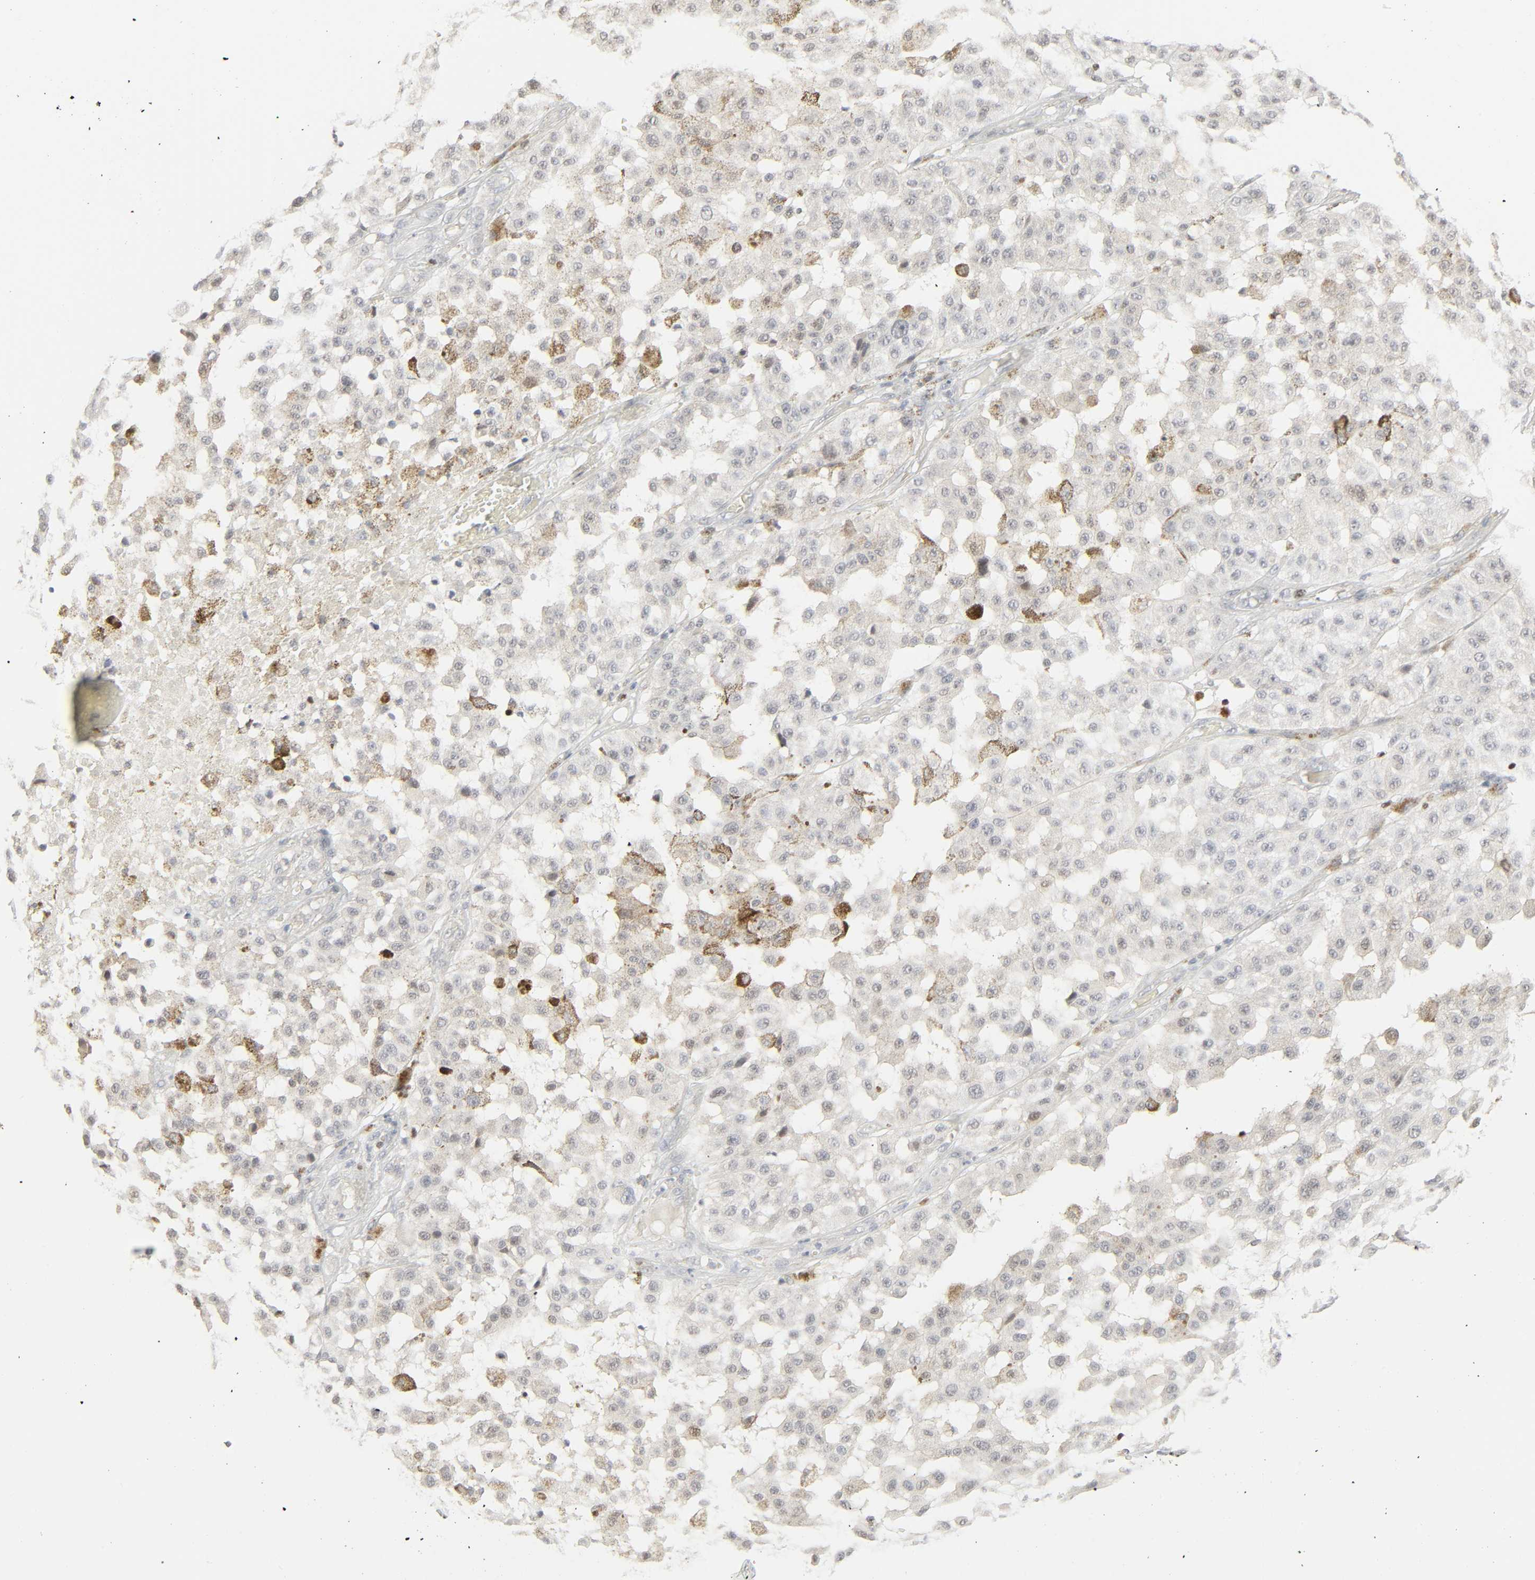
{"staining": {"intensity": "weak", "quantity": "<25%", "location": "cytoplasmic/membranous,nuclear"}, "tissue": "melanoma", "cell_type": "Tumor cells", "image_type": "cancer", "snomed": [{"axis": "morphology", "description": "Malignant melanoma, NOS"}, {"axis": "topography", "description": "Skin"}], "caption": "This photomicrograph is of melanoma stained with IHC to label a protein in brown with the nuclei are counter-stained blue. There is no expression in tumor cells. (DAB (3,3'-diaminobenzidine) IHC, high magnification).", "gene": "ZBTB16", "patient": {"sex": "female", "age": 64}}